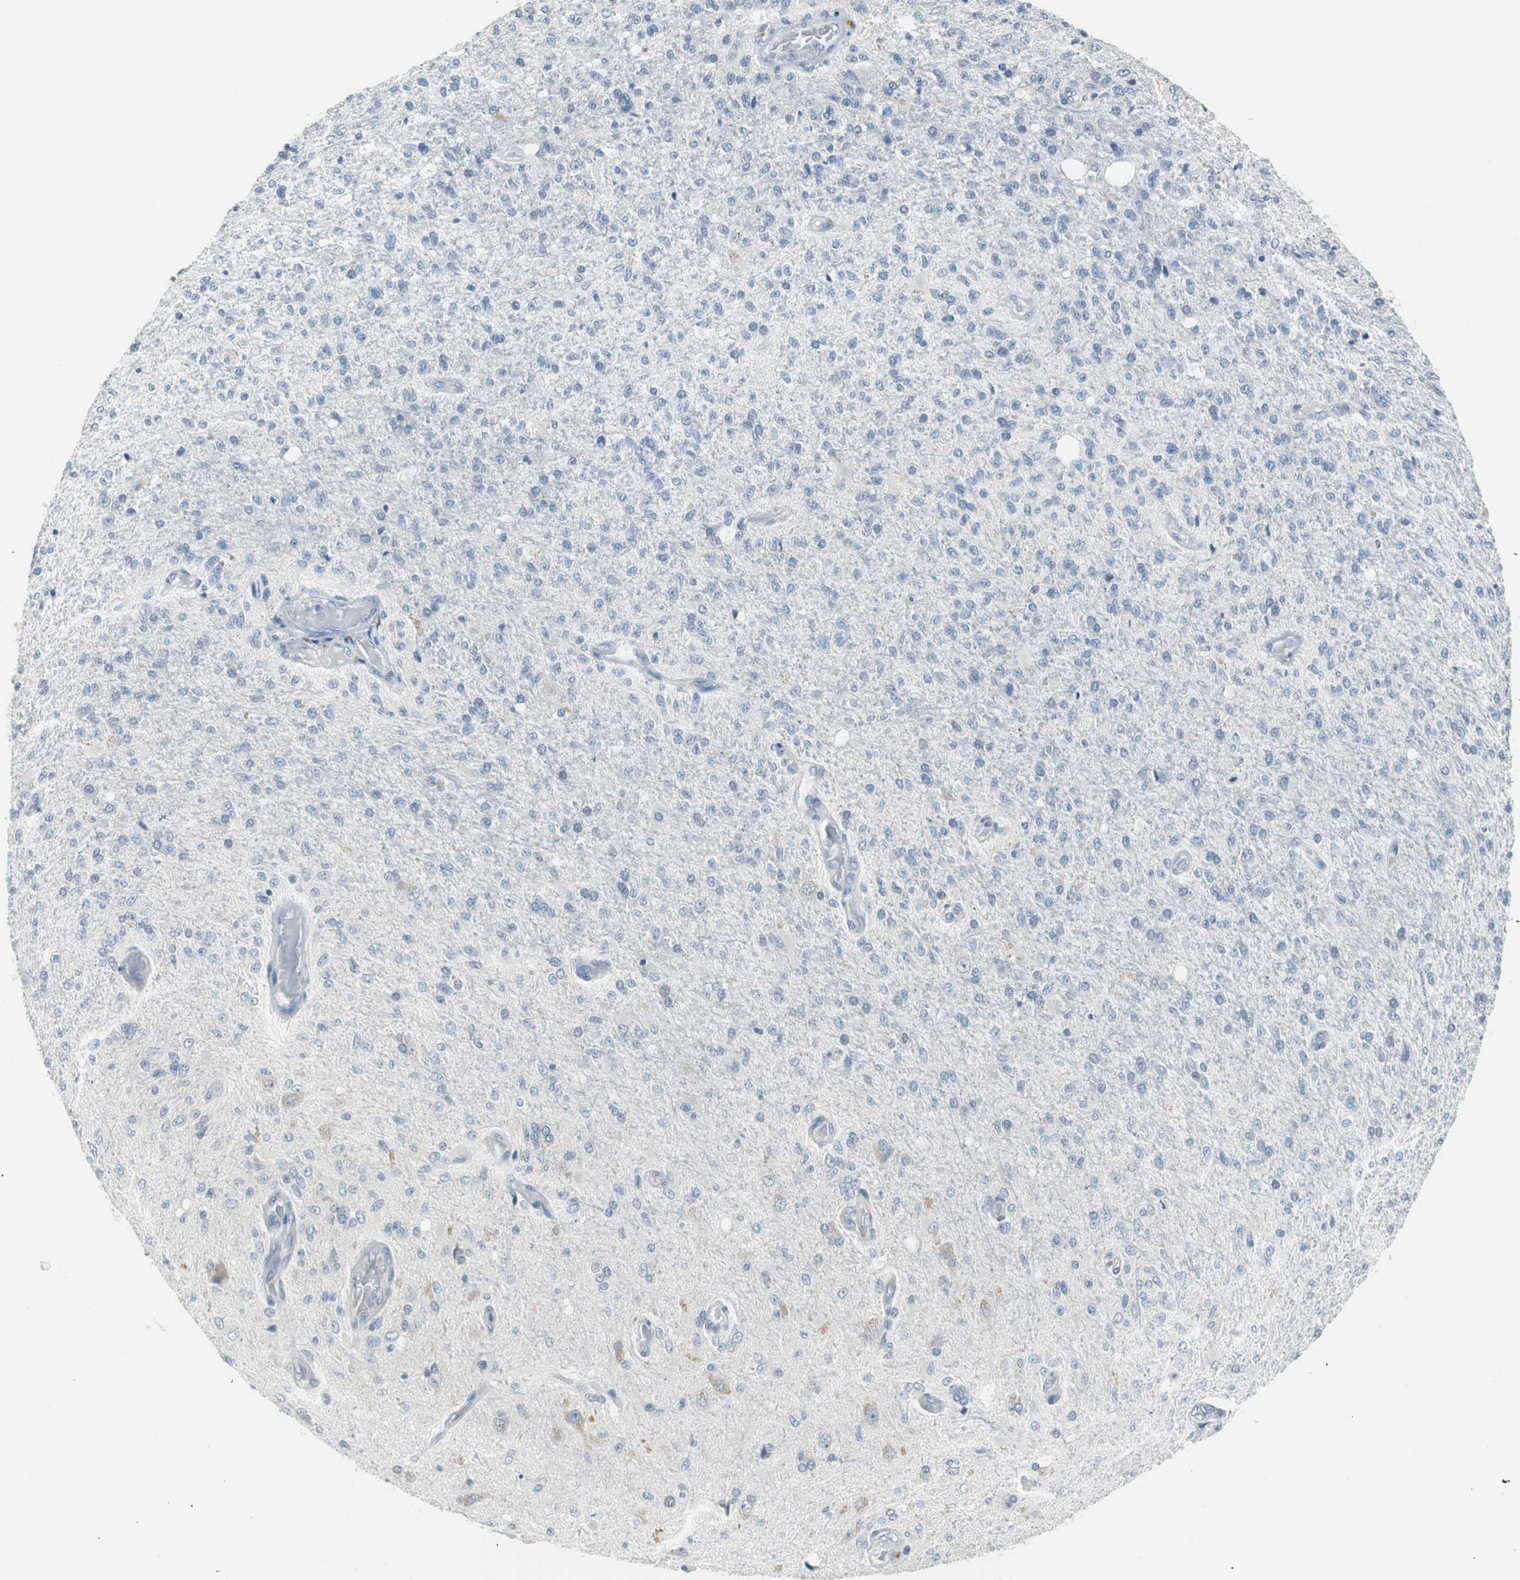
{"staining": {"intensity": "negative", "quantity": "none", "location": "none"}, "tissue": "glioma", "cell_type": "Tumor cells", "image_type": "cancer", "snomed": [{"axis": "morphology", "description": "Normal tissue, NOS"}, {"axis": "morphology", "description": "Glioma, malignant, High grade"}, {"axis": "topography", "description": "Cerebral cortex"}], "caption": "Immunohistochemistry (IHC) histopathology image of neoplastic tissue: human malignant high-grade glioma stained with DAB (3,3'-diaminobenzidine) demonstrates no significant protein expression in tumor cells.", "gene": "PLAA", "patient": {"sex": "male", "age": 77}}